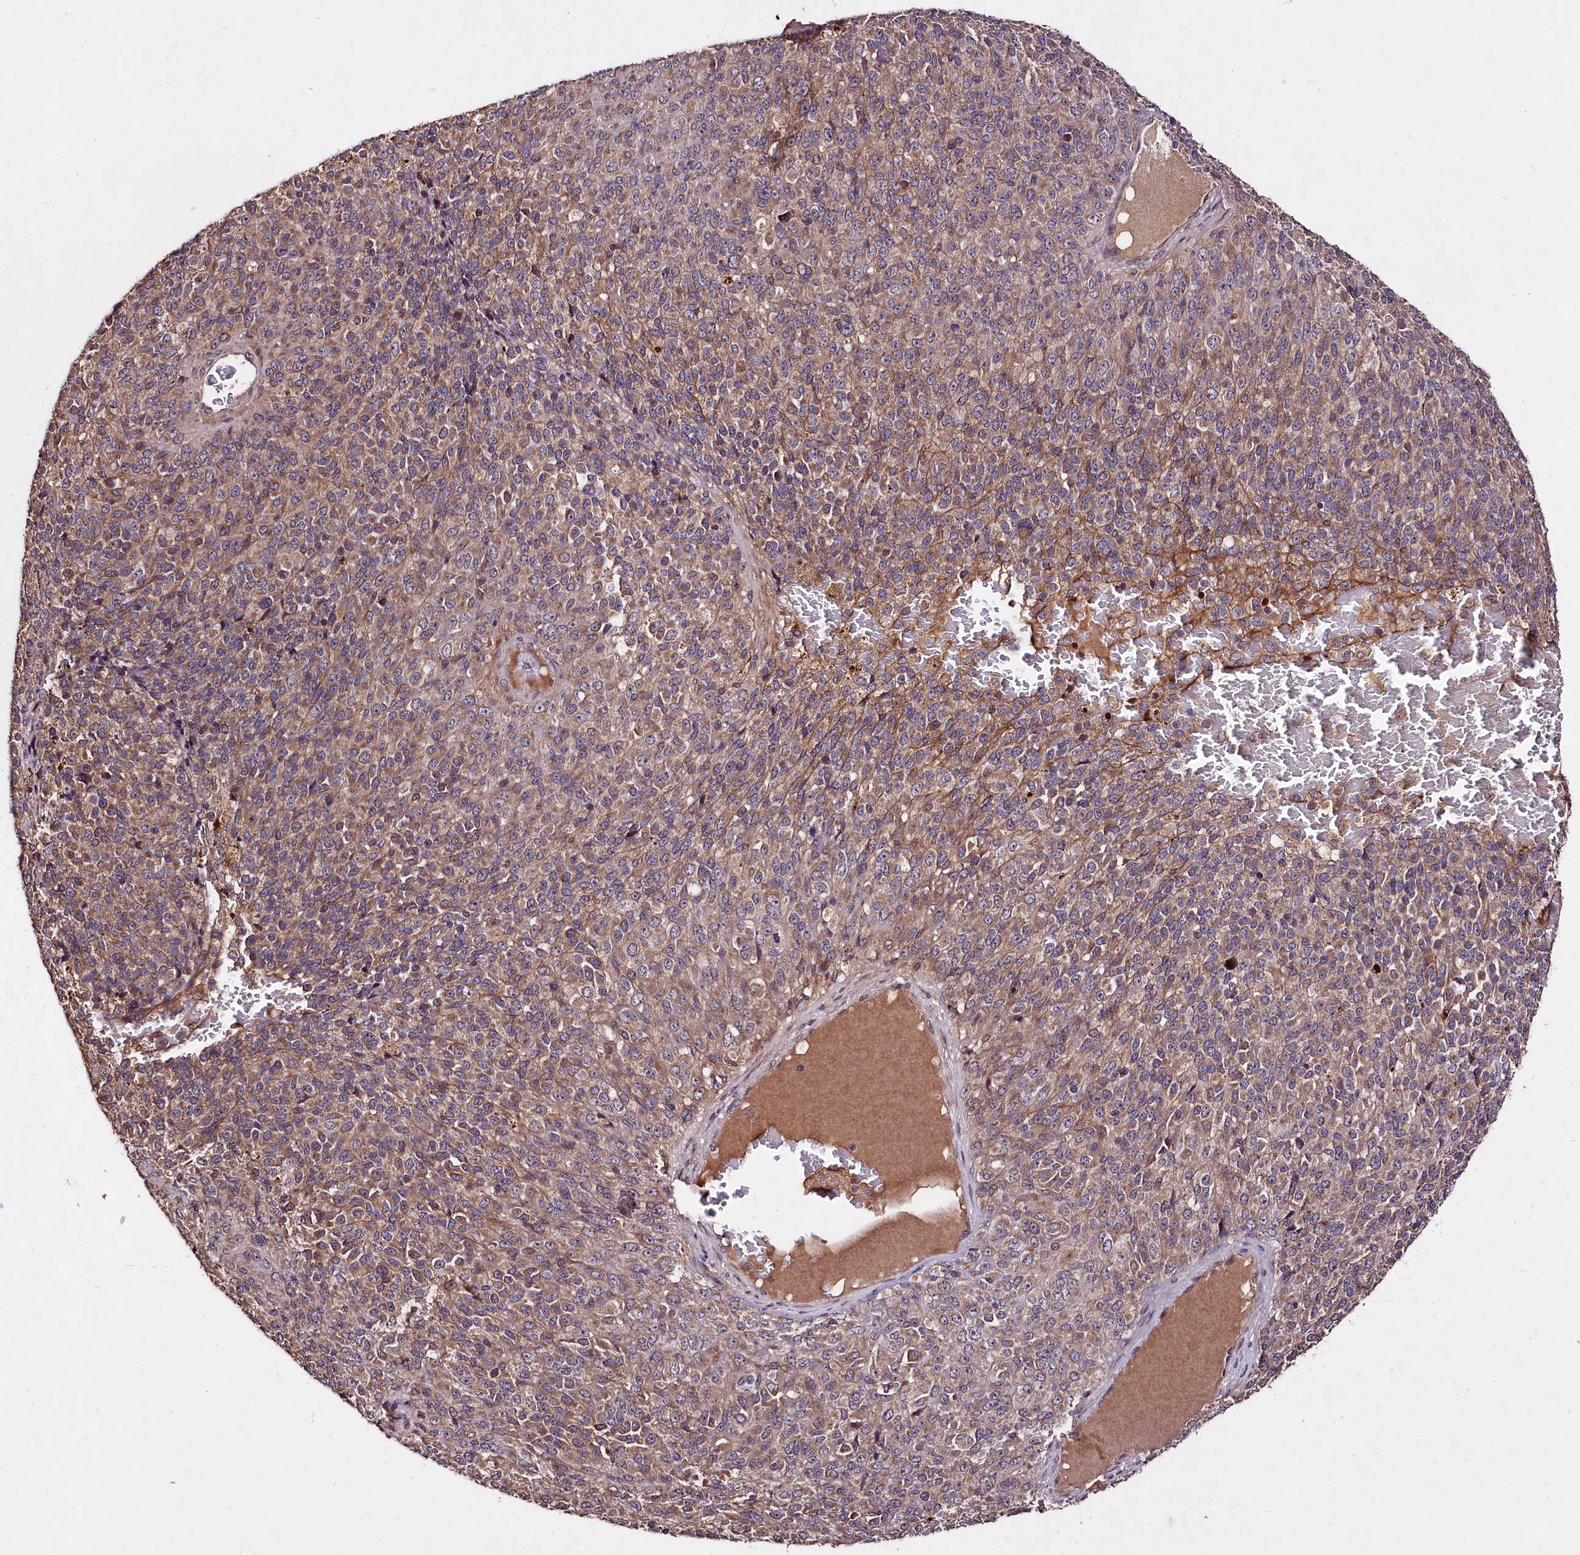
{"staining": {"intensity": "moderate", "quantity": ">75%", "location": "cytoplasmic/membranous"}, "tissue": "melanoma", "cell_type": "Tumor cells", "image_type": "cancer", "snomed": [{"axis": "morphology", "description": "Malignant melanoma, Metastatic site"}, {"axis": "topography", "description": "Brain"}], "caption": "Immunohistochemical staining of melanoma displays moderate cytoplasmic/membranous protein expression in about >75% of tumor cells.", "gene": "TNPO3", "patient": {"sex": "female", "age": 56}}